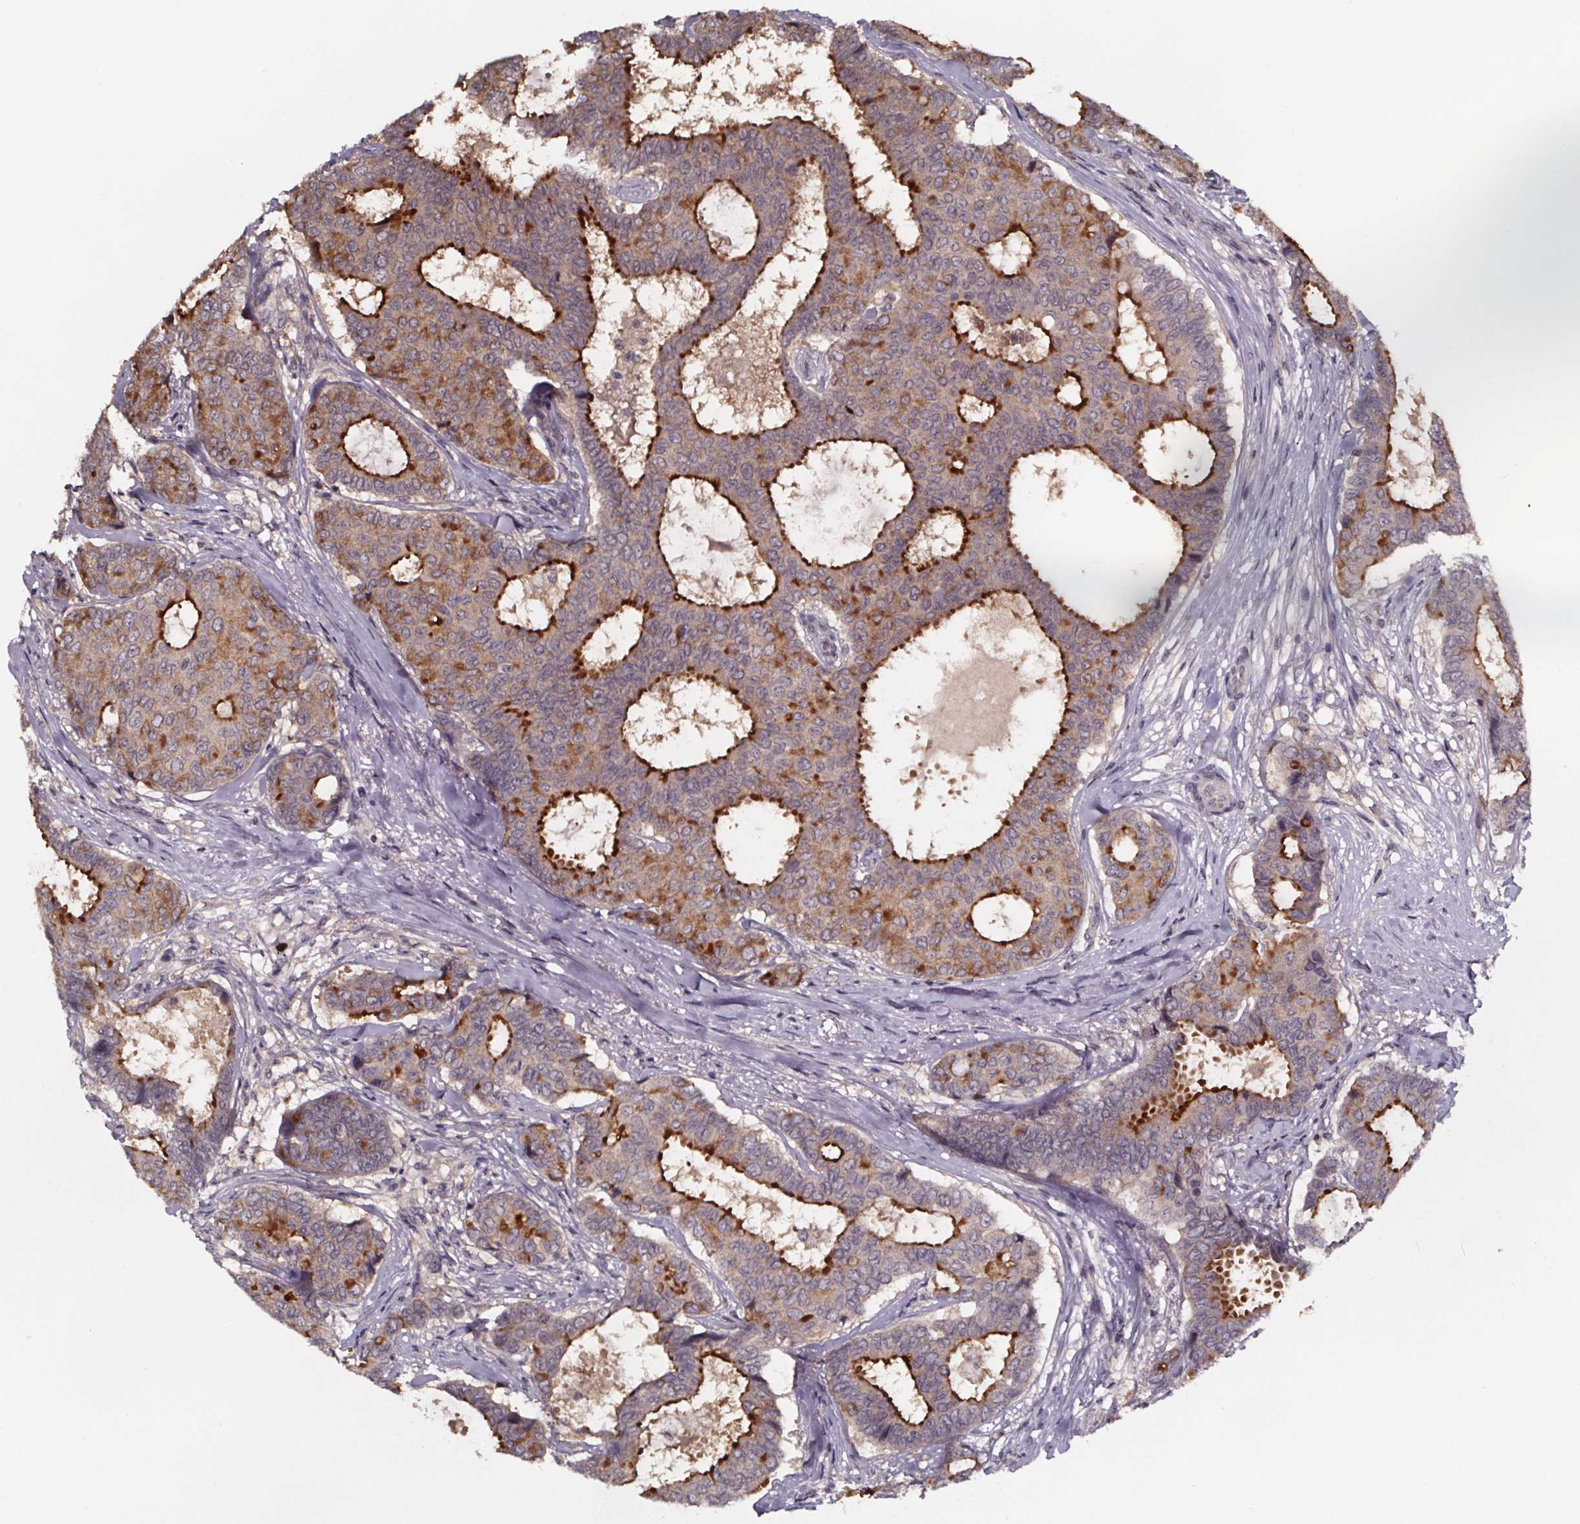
{"staining": {"intensity": "strong", "quantity": "25%-75%", "location": "cytoplasmic/membranous"}, "tissue": "breast cancer", "cell_type": "Tumor cells", "image_type": "cancer", "snomed": [{"axis": "morphology", "description": "Duct carcinoma"}, {"axis": "topography", "description": "Breast"}], "caption": "Breast infiltrating ductal carcinoma stained with immunohistochemistry (IHC) exhibits strong cytoplasmic/membranous positivity in about 25%-75% of tumor cells.", "gene": "SMIM1", "patient": {"sex": "female", "age": 75}}